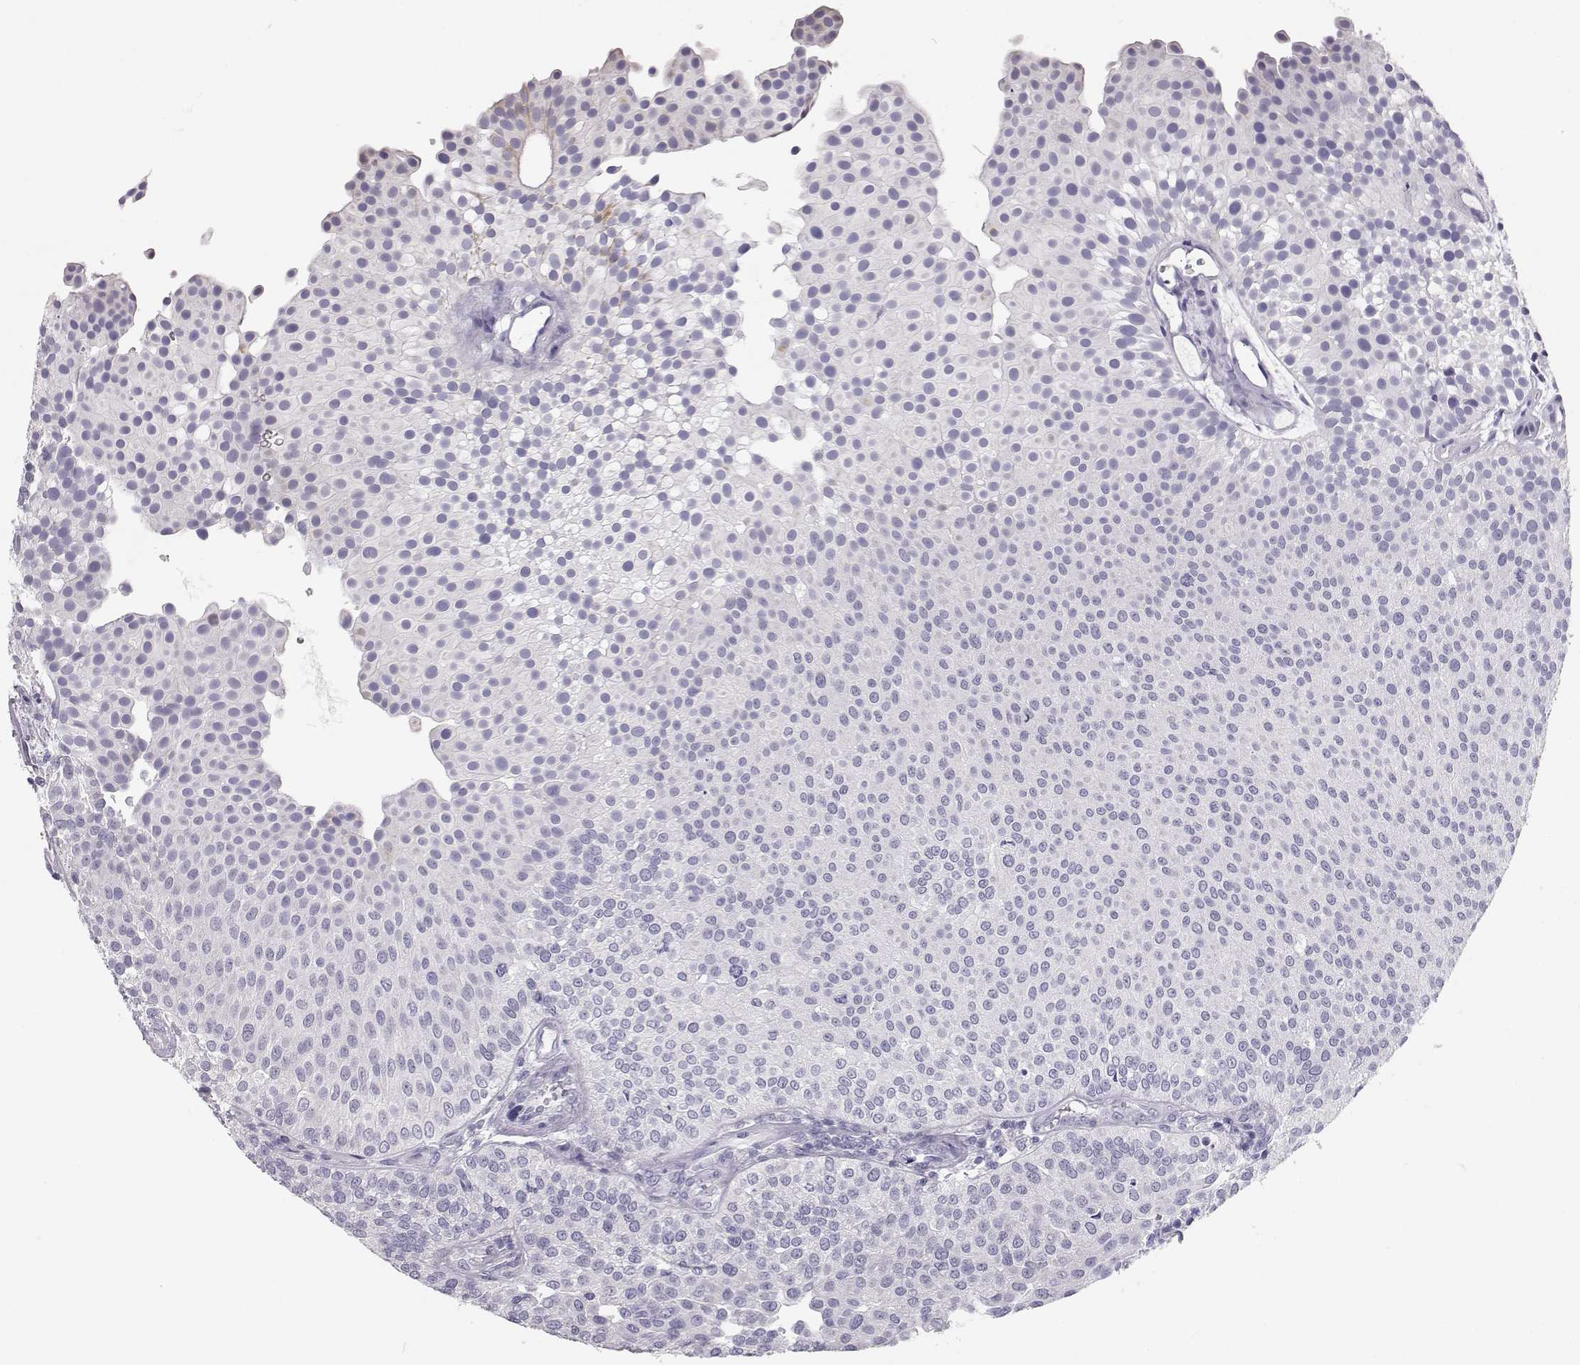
{"staining": {"intensity": "negative", "quantity": "none", "location": "none"}, "tissue": "urothelial cancer", "cell_type": "Tumor cells", "image_type": "cancer", "snomed": [{"axis": "morphology", "description": "Urothelial carcinoma, Low grade"}, {"axis": "topography", "description": "Urinary bladder"}], "caption": "DAB immunohistochemical staining of human urothelial carcinoma (low-grade) demonstrates no significant expression in tumor cells.", "gene": "LEPR", "patient": {"sex": "female", "age": 87}}